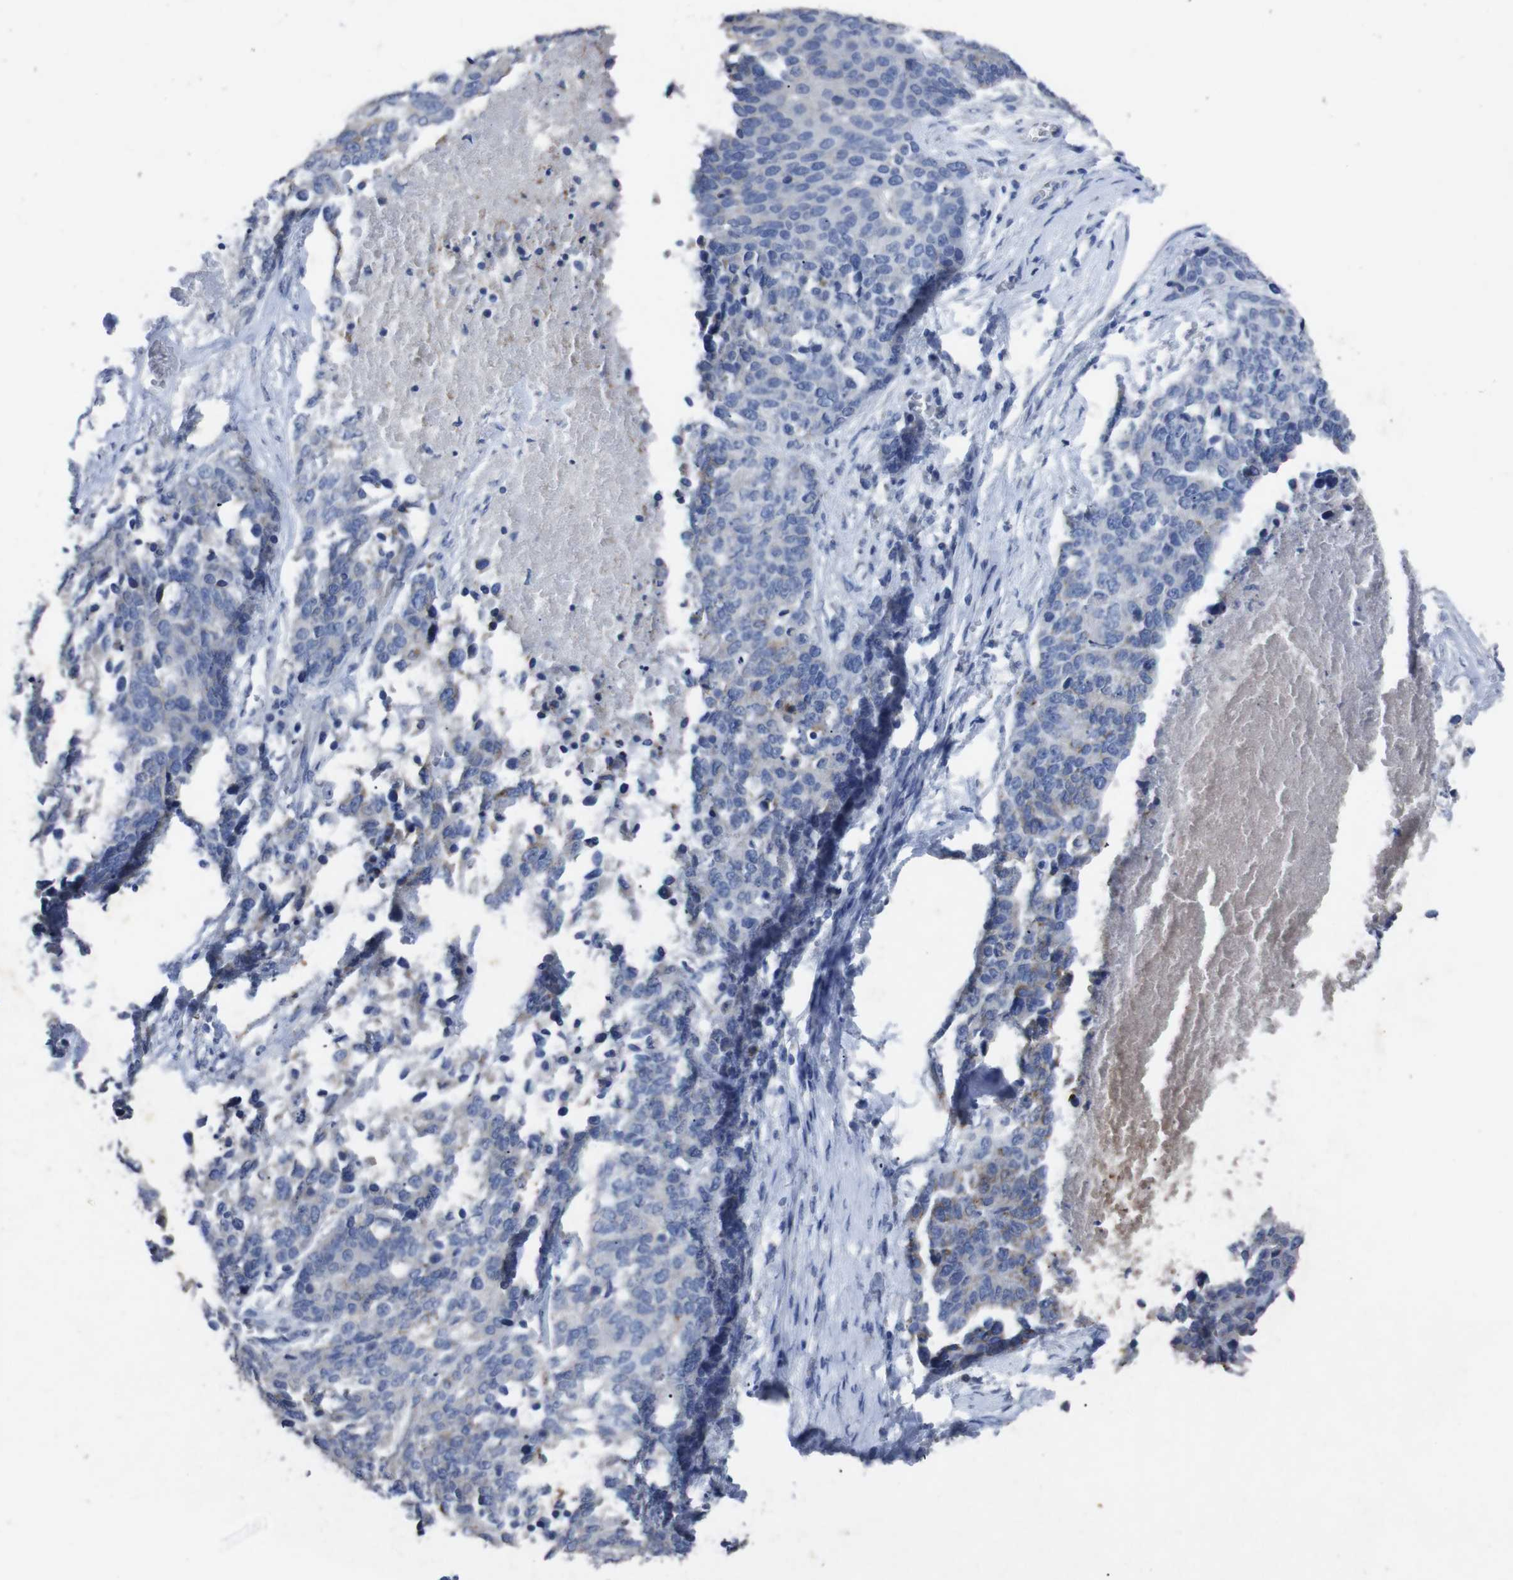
{"staining": {"intensity": "negative", "quantity": "none", "location": "none"}, "tissue": "ovarian cancer", "cell_type": "Tumor cells", "image_type": "cancer", "snomed": [{"axis": "morphology", "description": "Cystadenocarcinoma, serous, NOS"}, {"axis": "topography", "description": "Ovary"}], "caption": "This is an IHC micrograph of serous cystadenocarcinoma (ovarian). There is no expression in tumor cells.", "gene": "GJB2", "patient": {"sex": "female", "age": 44}}